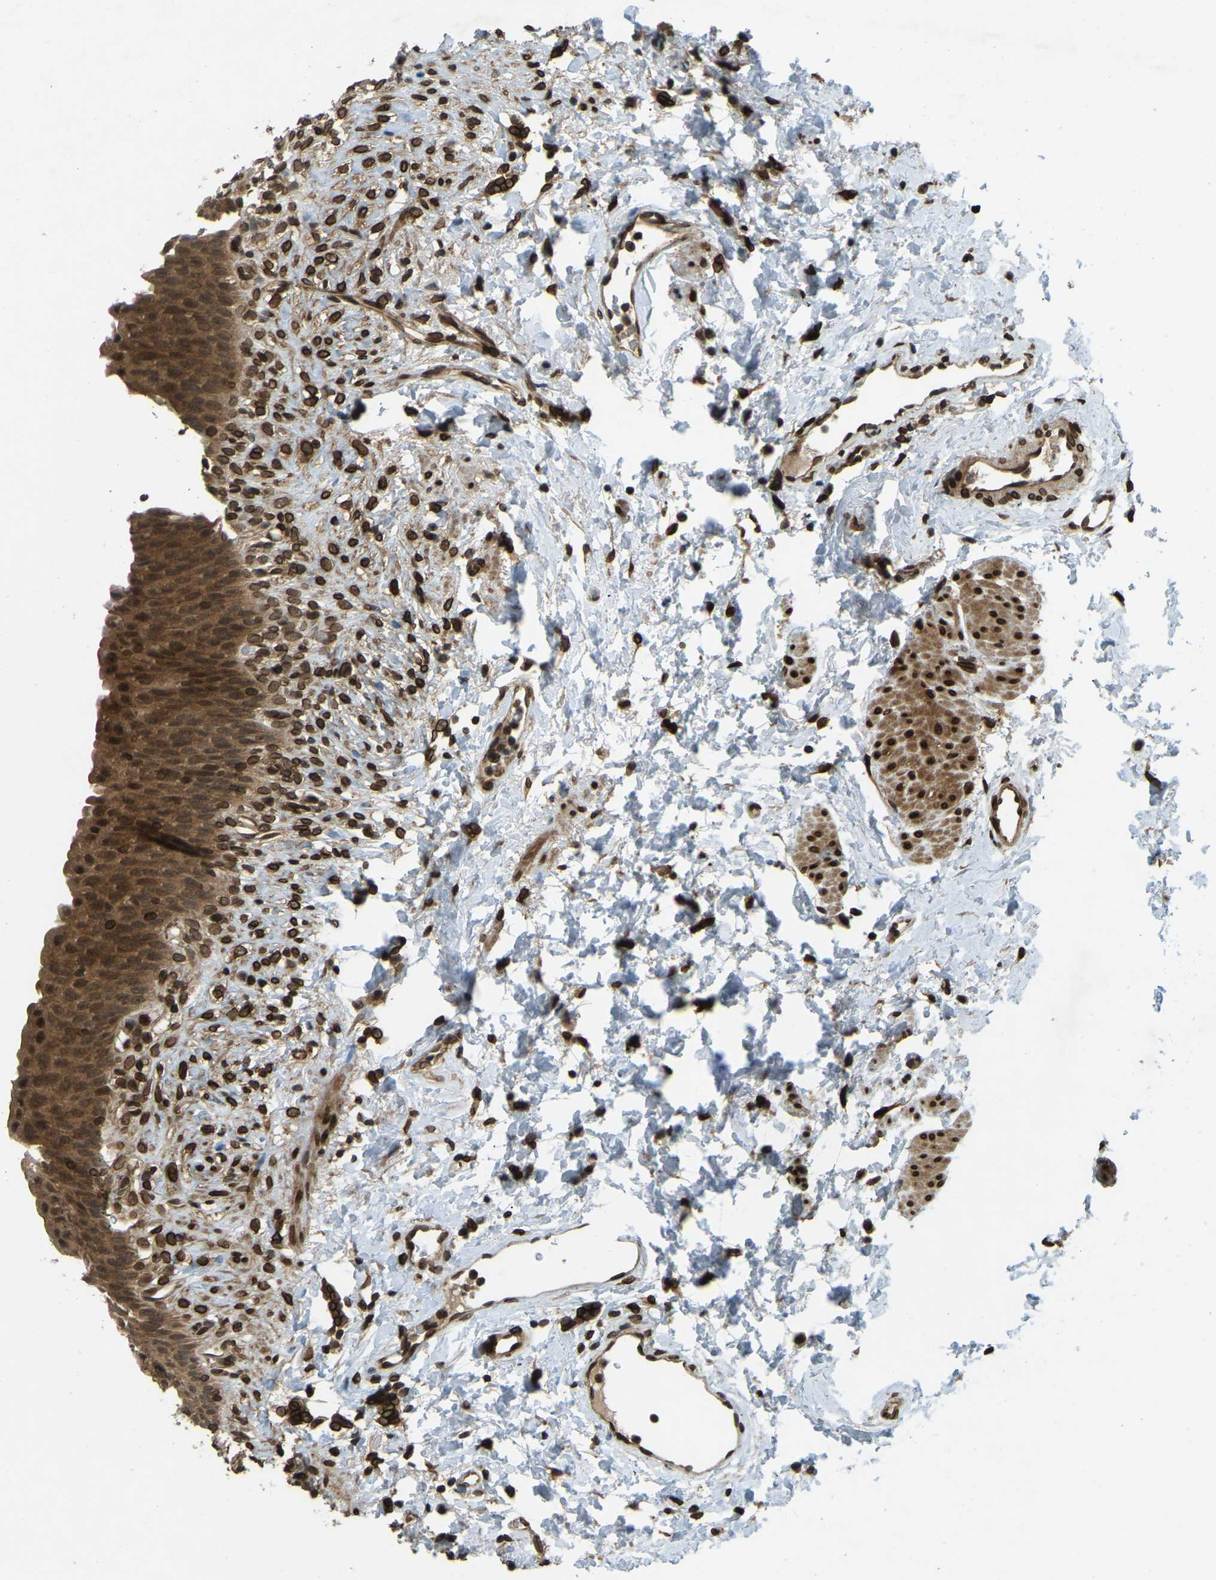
{"staining": {"intensity": "moderate", "quantity": ">75%", "location": "cytoplasmic/membranous,nuclear"}, "tissue": "urinary bladder", "cell_type": "Urothelial cells", "image_type": "normal", "snomed": [{"axis": "morphology", "description": "Normal tissue, NOS"}, {"axis": "topography", "description": "Urinary bladder"}], "caption": "A histopathology image of urinary bladder stained for a protein displays moderate cytoplasmic/membranous,nuclear brown staining in urothelial cells. The staining was performed using DAB (3,3'-diaminobenzidine) to visualize the protein expression in brown, while the nuclei were stained in blue with hematoxylin (Magnification: 20x).", "gene": "SYNE1", "patient": {"sex": "female", "age": 79}}